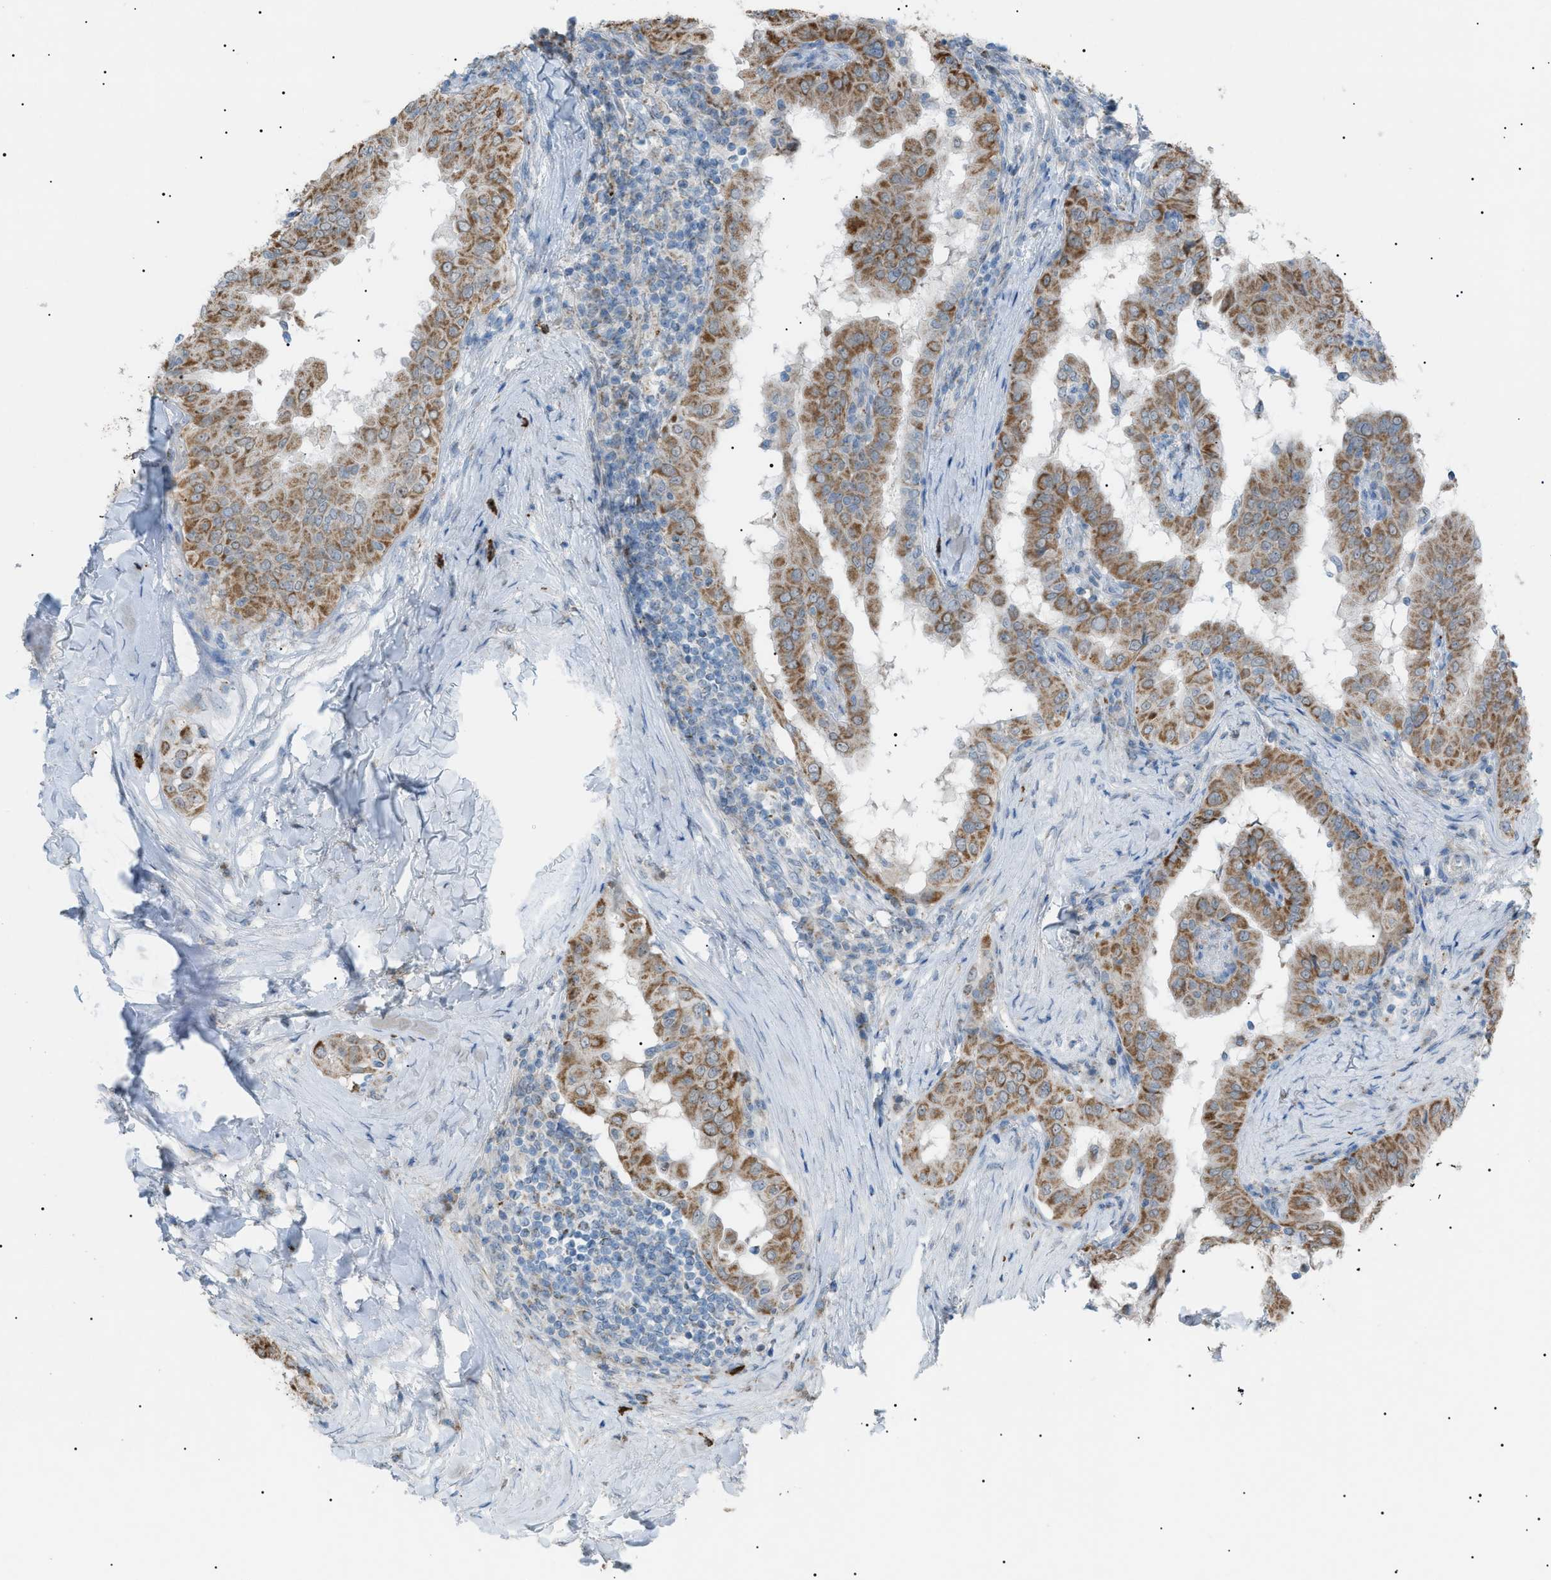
{"staining": {"intensity": "moderate", "quantity": ">75%", "location": "cytoplasmic/membranous"}, "tissue": "thyroid cancer", "cell_type": "Tumor cells", "image_type": "cancer", "snomed": [{"axis": "morphology", "description": "Papillary adenocarcinoma, NOS"}, {"axis": "topography", "description": "Thyroid gland"}], "caption": "Human thyroid cancer (papillary adenocarcinoma) stained for a protein (brown) displays moderate cytoplasmic/membranous positive staining in about >75% of tumor cells.", "gene": "ZNF516", "patient": {"sex": "male", "age": 33}}